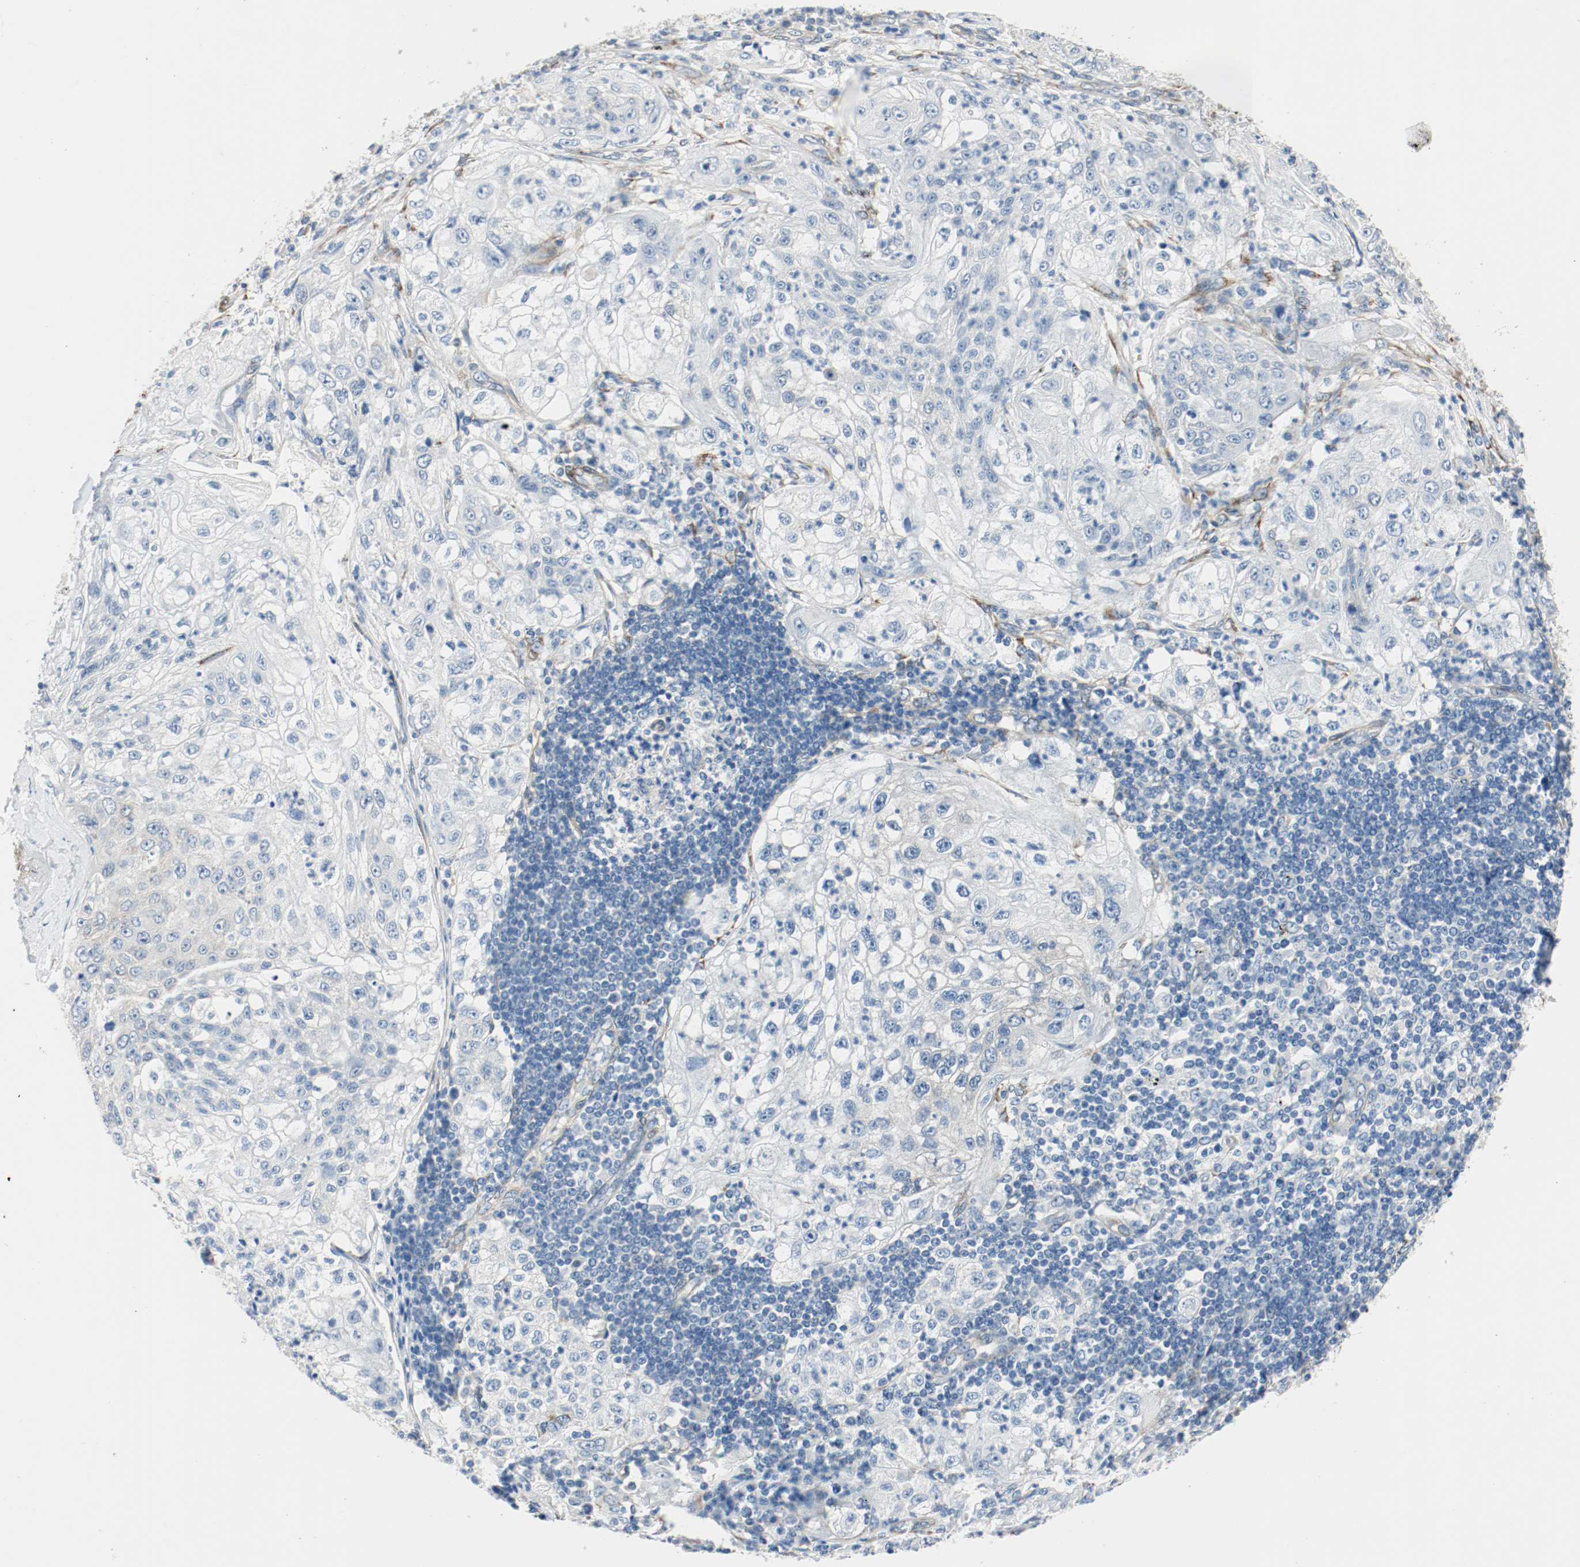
{"staining": {"intensity": "negative", "quantity": "none", "location": "none"}, "tissue": "lung cancer", "cell_type": "Tumor cells", "image_type": "cancer", "snomed": [{"axis": "morphology", "description": "Inflammation, NOS"}, {"axis": "morphology", "description": "Squamous cell carcinoma, NOS"}, {"axis": "topography", "description": "Lymph node"}, {"axis": "topography", "description": "Soft tissue"}, {"axis": "topography", "description": "Lung"}], "caption": "Immunohistochemical staining of squamous cell carcinoma (lung) displays no significant expression in tumor cells.", "gene": "LAMB1", "patient": {"sex": "male", "age": 66}}